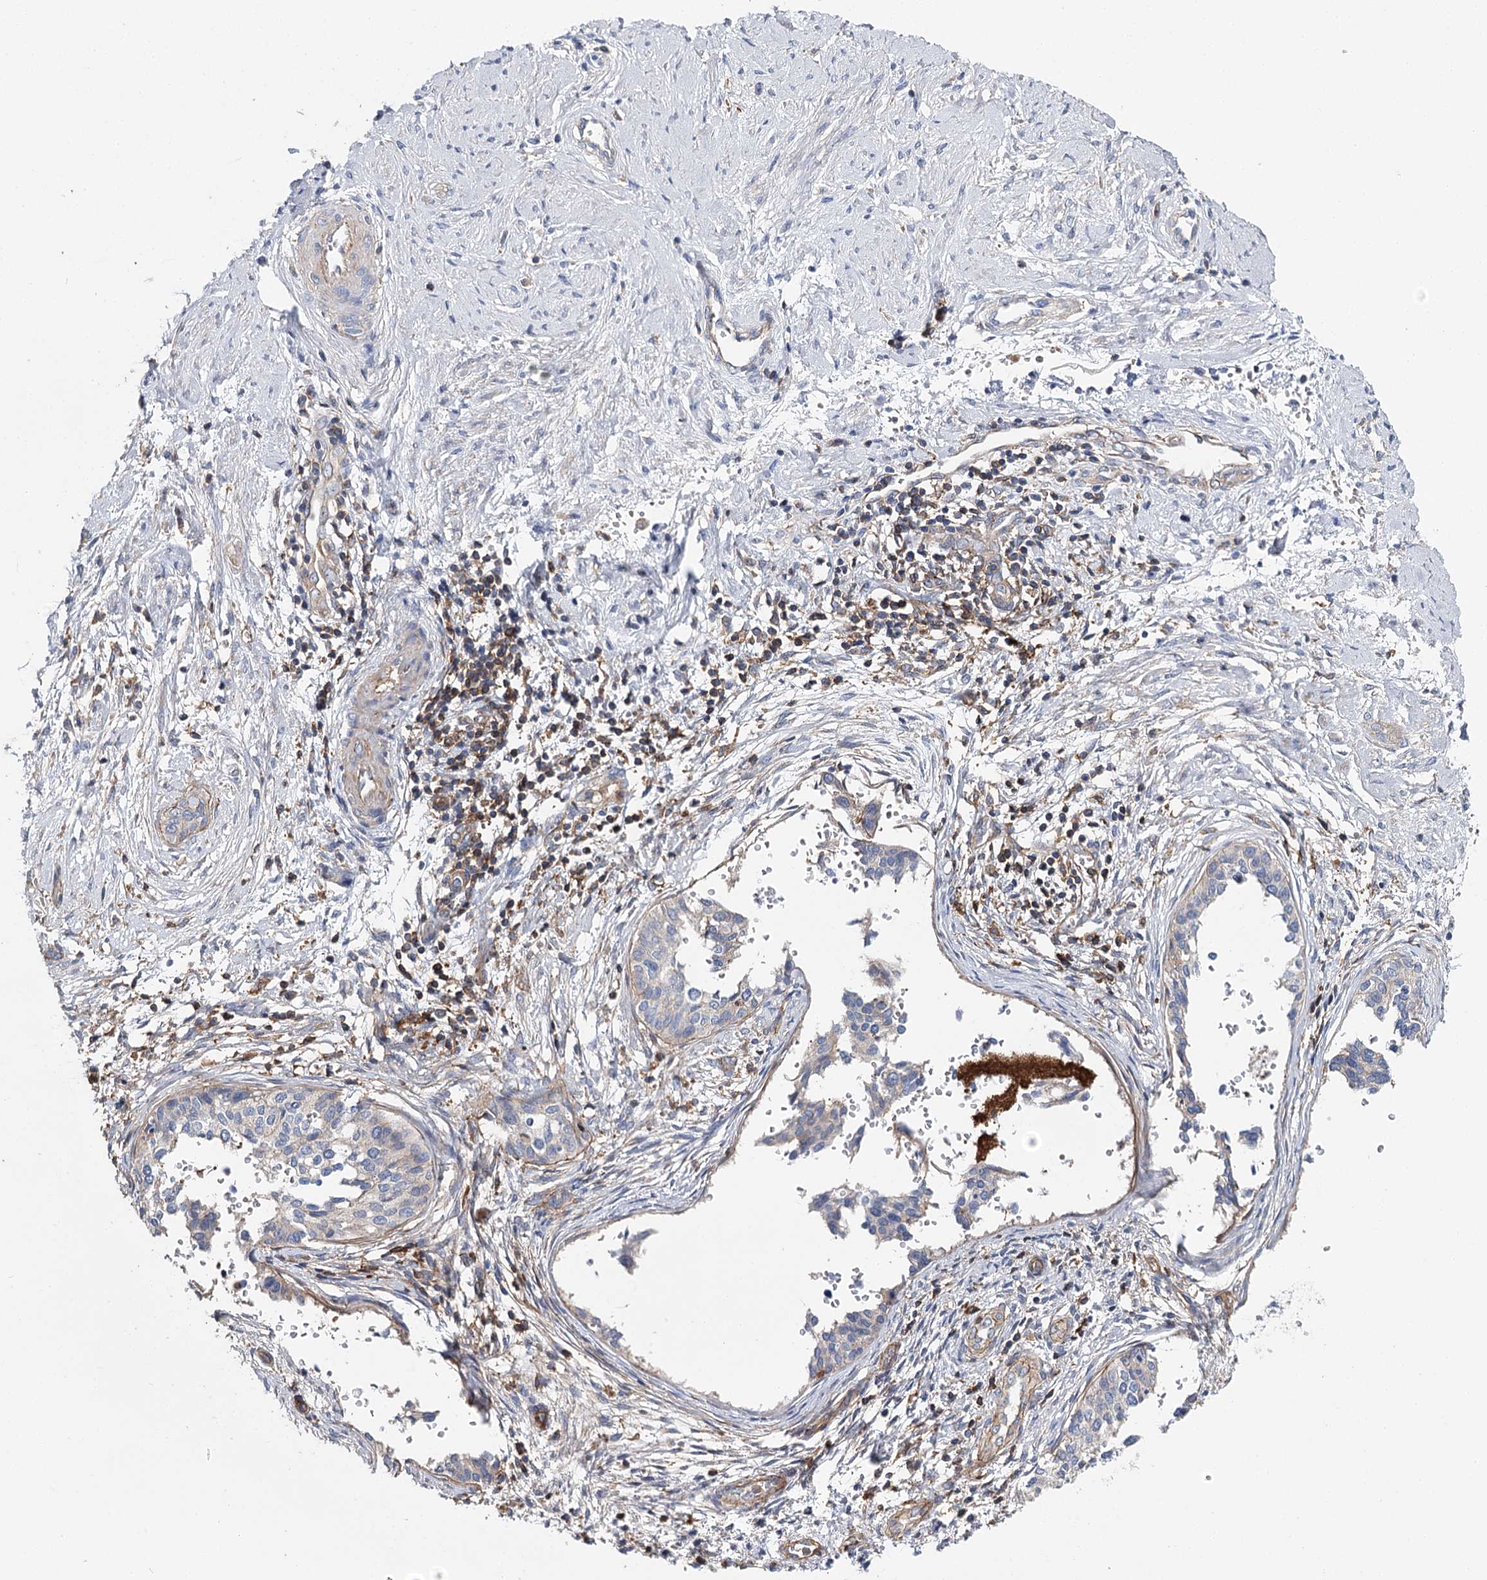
{"staining": {"intensity": "negative", "quantity": "none", "location": "none"}, "tissue": "cervical cancer", "cell_type": "Tumor cells", "image_type": "cancer", "snomed": [{"axis": "morphology", "description": "Squamous cell carcinoma, NOS"}, {"axis": "topography", "description": "Cervix"}], "caption": "Immunohistochemistry (IHC) micrograph of neoplastic tissue: human cervical cancer (squamous cell carcinoma) stained with DAB (3,3'-diaminobenzidine) demonstrates no significant protein expression in tumor cells.", "gene": "EPYC", "patient": {"sex": "female", "age": 37}}